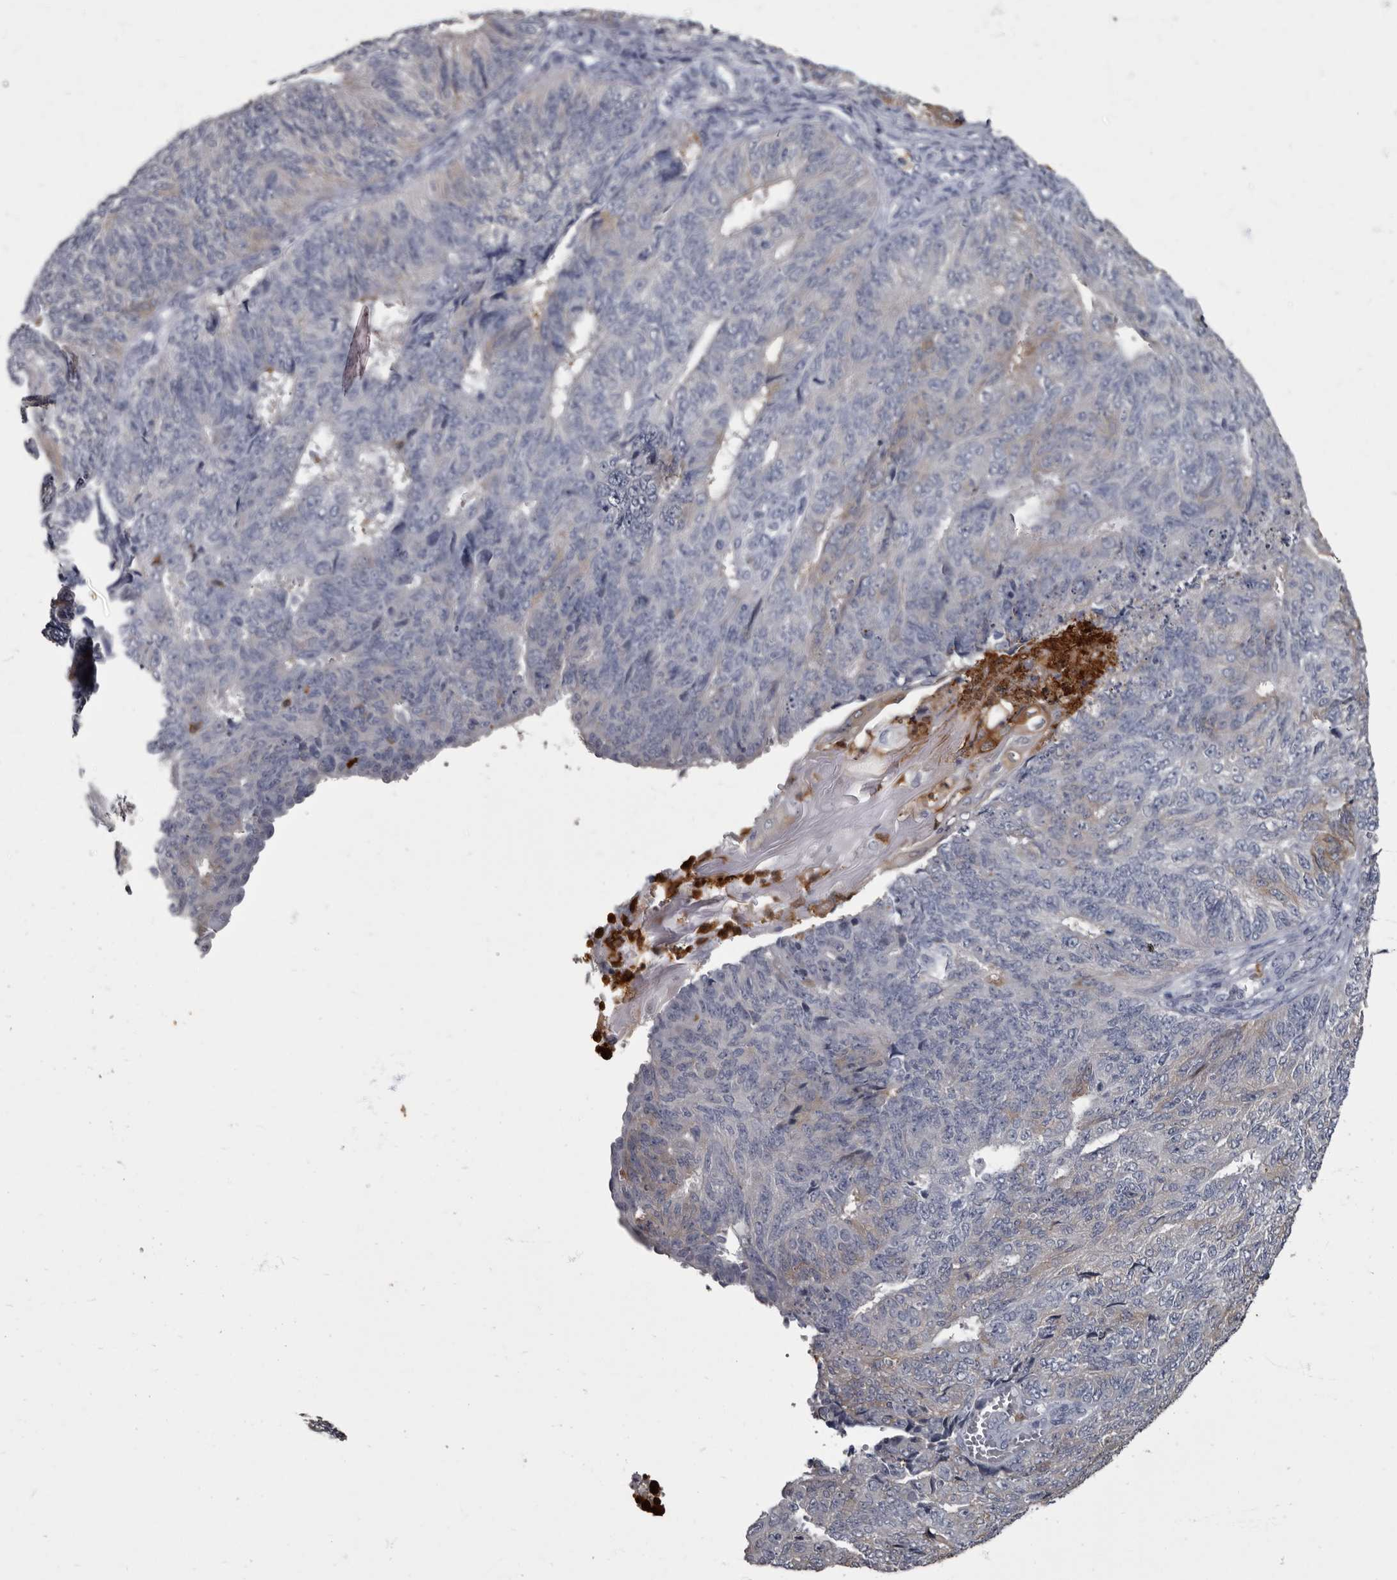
{"staining": {"intensity": "weak", "quantity": "<25%", "location": "cytoplasmic/membranous"}, "tissue": "endometrial cancer", "cell_type": "Tumor cells", "image_type": "cancer", "snomed": [{"axis": "morphology", "description": "Adenocarcinoma, NOS"}, {"axis": "topography", "description": "Endometrium"}], "caption": "High power microscopy photomicrograph of an immunohistochemistry (IHC) image of endometrial cancer (adenocarcinoma), revealing no significant positivity in tumor cells.", "gene": "TPD52L1", "patient": {"sex": "female", "age": 32}}